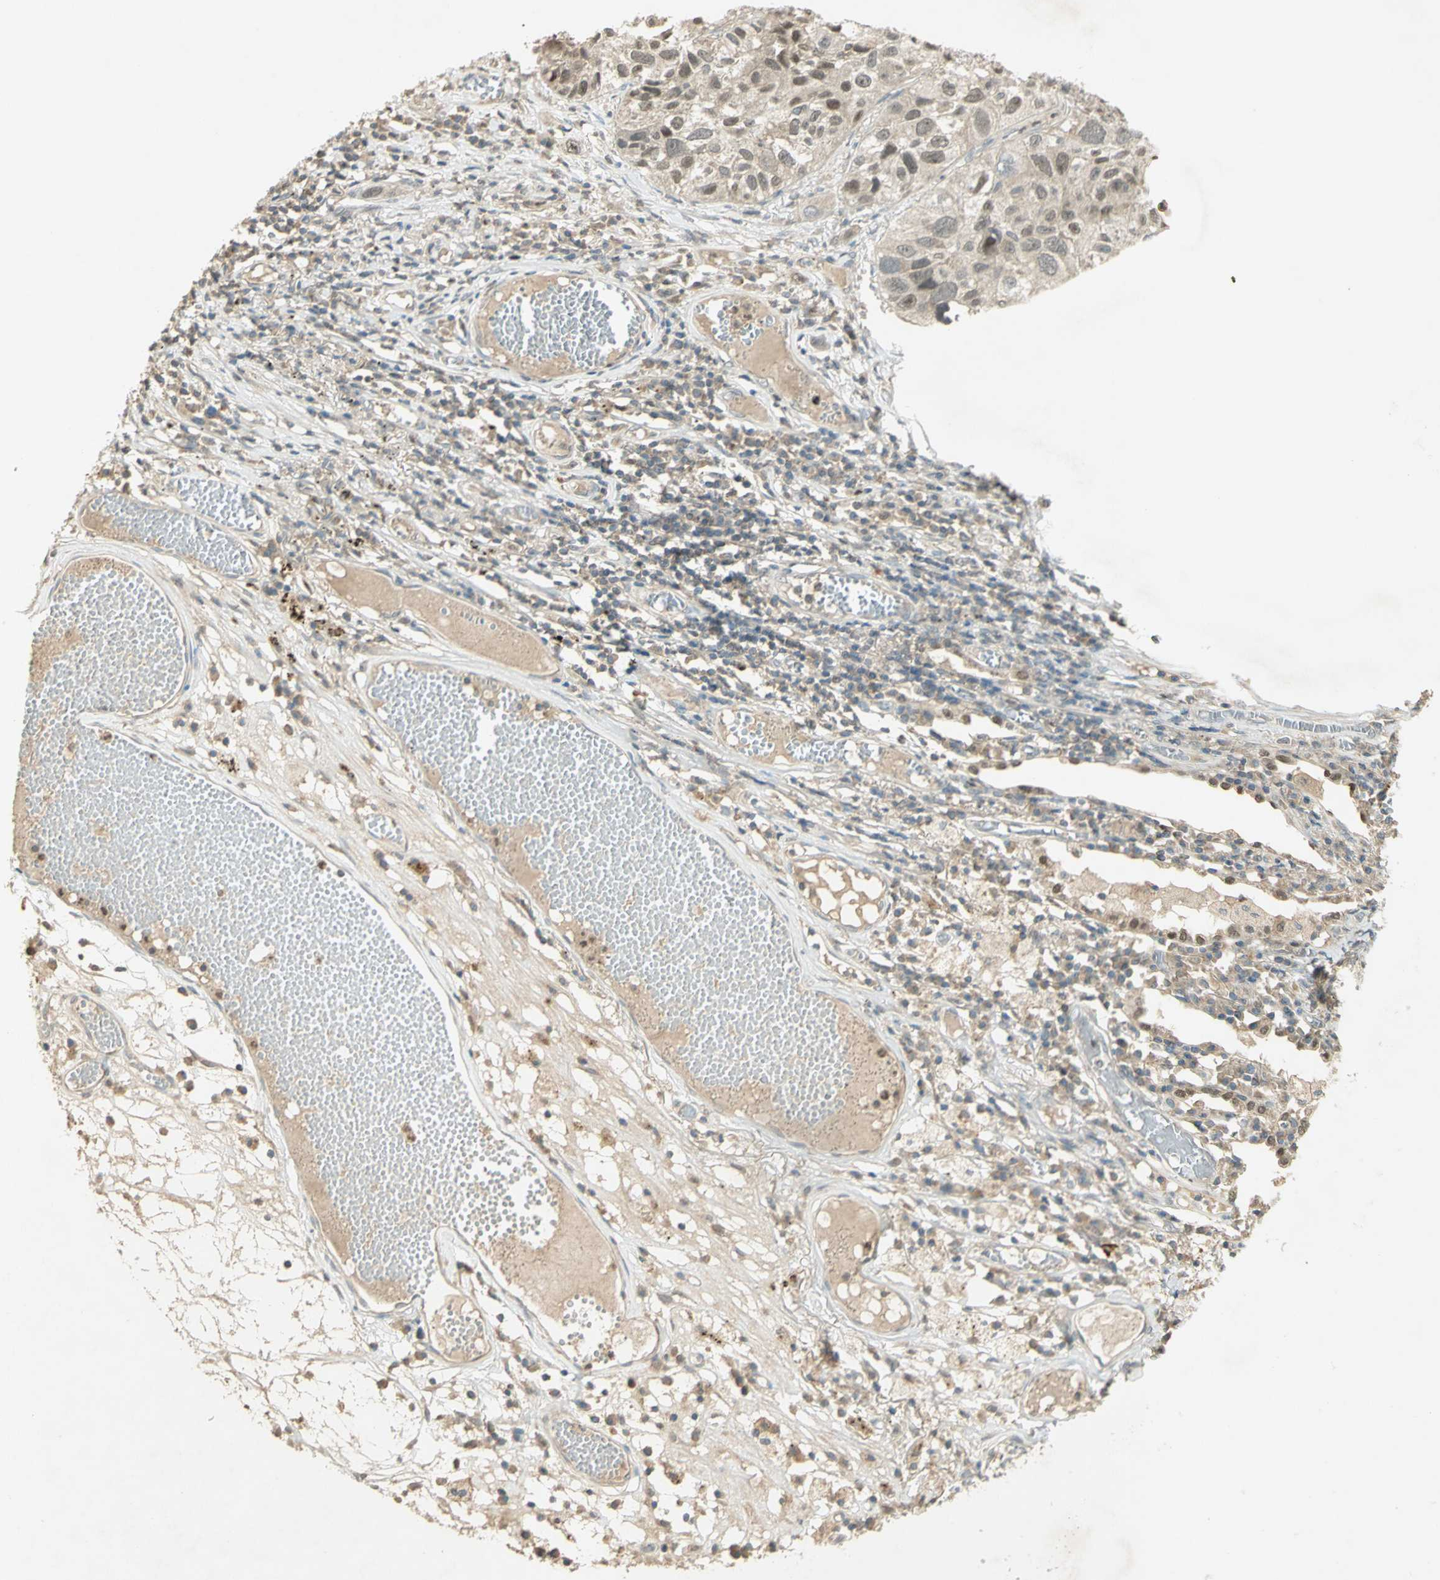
{"staining": {"intensity": "moderate", "quantity": "25%-75%", "location": "nuclear"}, "tissue": "lung cancer", "cell_type": "Tumor cells", "image_type": "cancer", "snomed": [{"axis": "morphology", "description": "Squamous cell carcinoma, NOS"}, {"axis": "topography", "description": "Lung"}], "caption": "About 25%-75% of tumor cells in lung squamous cell carcinoma exhibit moderate nuclear protein positivity as visualized by brown immunohistochemical staining.", "gene": "BIRC2", "patient": {"sex": "male", "age": 71}}